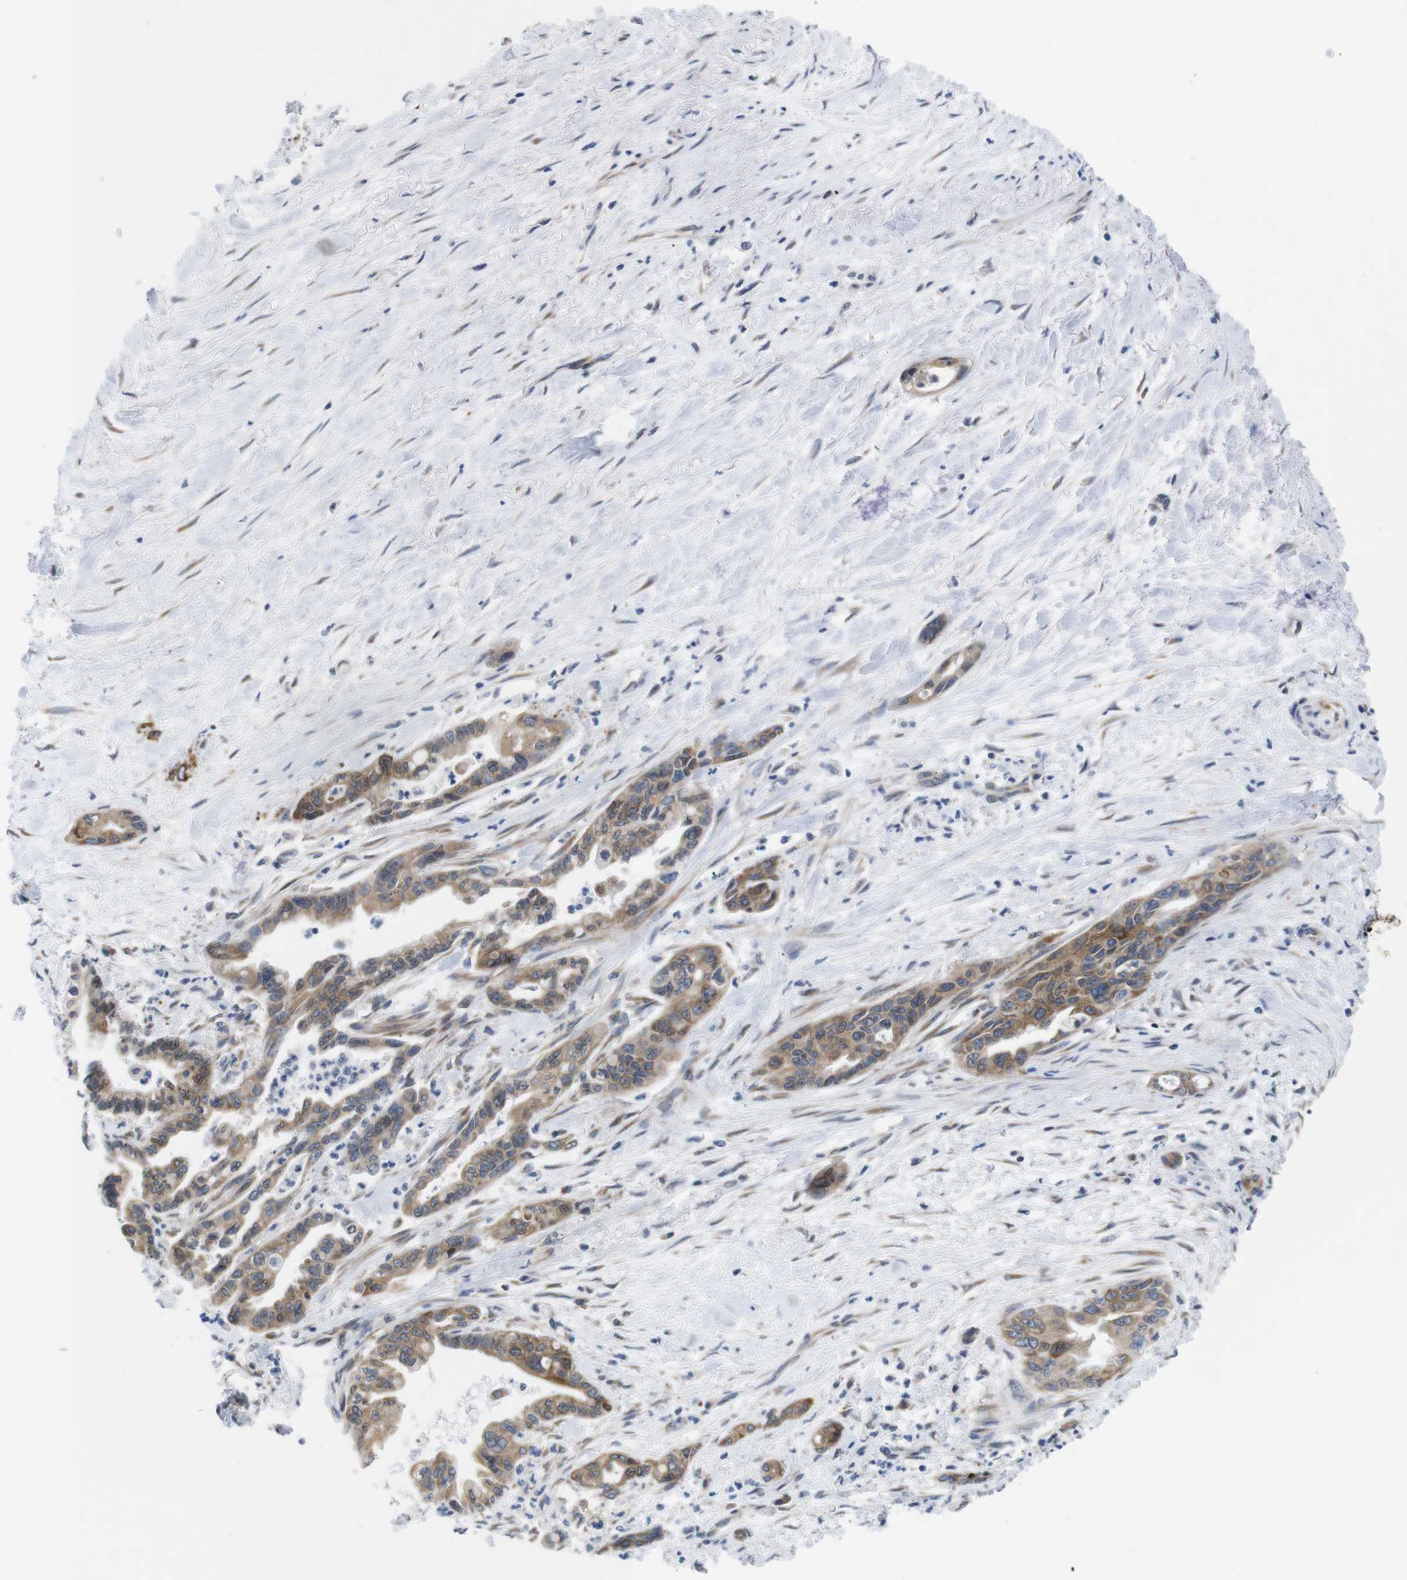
{"staining": {"intensity": "moderate", "quantity": ">75%", "location": "cytoplasmic/membranous"}, "tissue": "pancreatic cancer", "cell_type": "Tumor cells", "image_type": "cancer", "snomed": [{"axis": "morphology", "description": "Adenocarcinoma, NOS"}, {"axis": "topography", "description": "Pancreas"}], "caption": "A micrograph showing moderate cytoplasmic/membranous expression in about >75% of tumor cells in pancreatic cancer, as visualized by brown immunohistochemical staining.", "gene": "HACD3", "patient": {"sex": "male", "age": 70}}